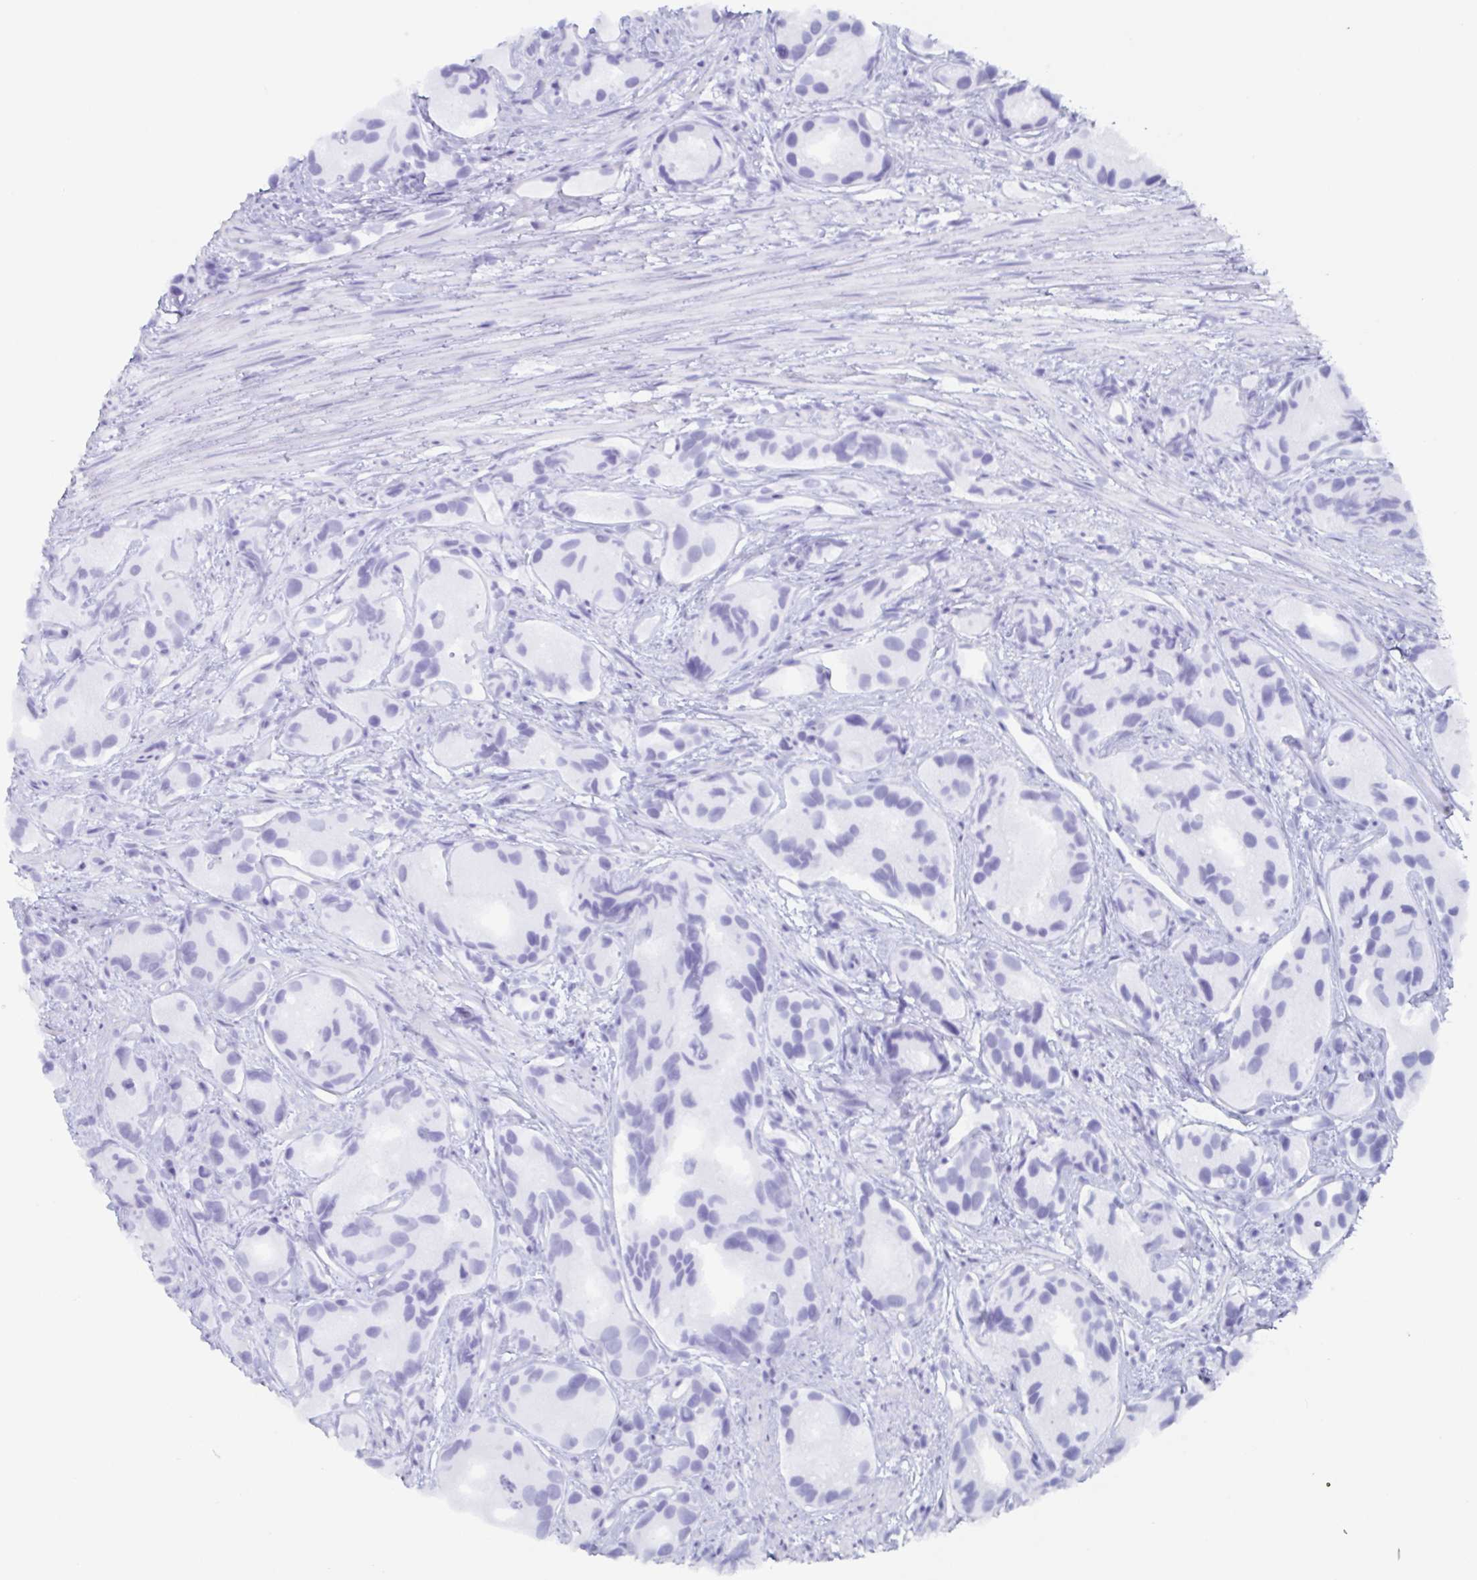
{"staining": {"intensity": "negative", "quantity": "none", "location": "none"}, "tissue": "prostate cancer", "cell_type": "Tumor cells", "image_type": "cancer", "snomed": [{"axis": "morphology", "description": "Adenocarcinoma, High grade"}, {"axis": "topography", "description": "Prostate"}], "caption": "Prostate cancer (high-grade adenocarcinoma) was stained to show a protein in brown. There is no significant staining in tumor cells.", "gene": "AGFG2", "patient": {"sex": "male", "age": 84}}